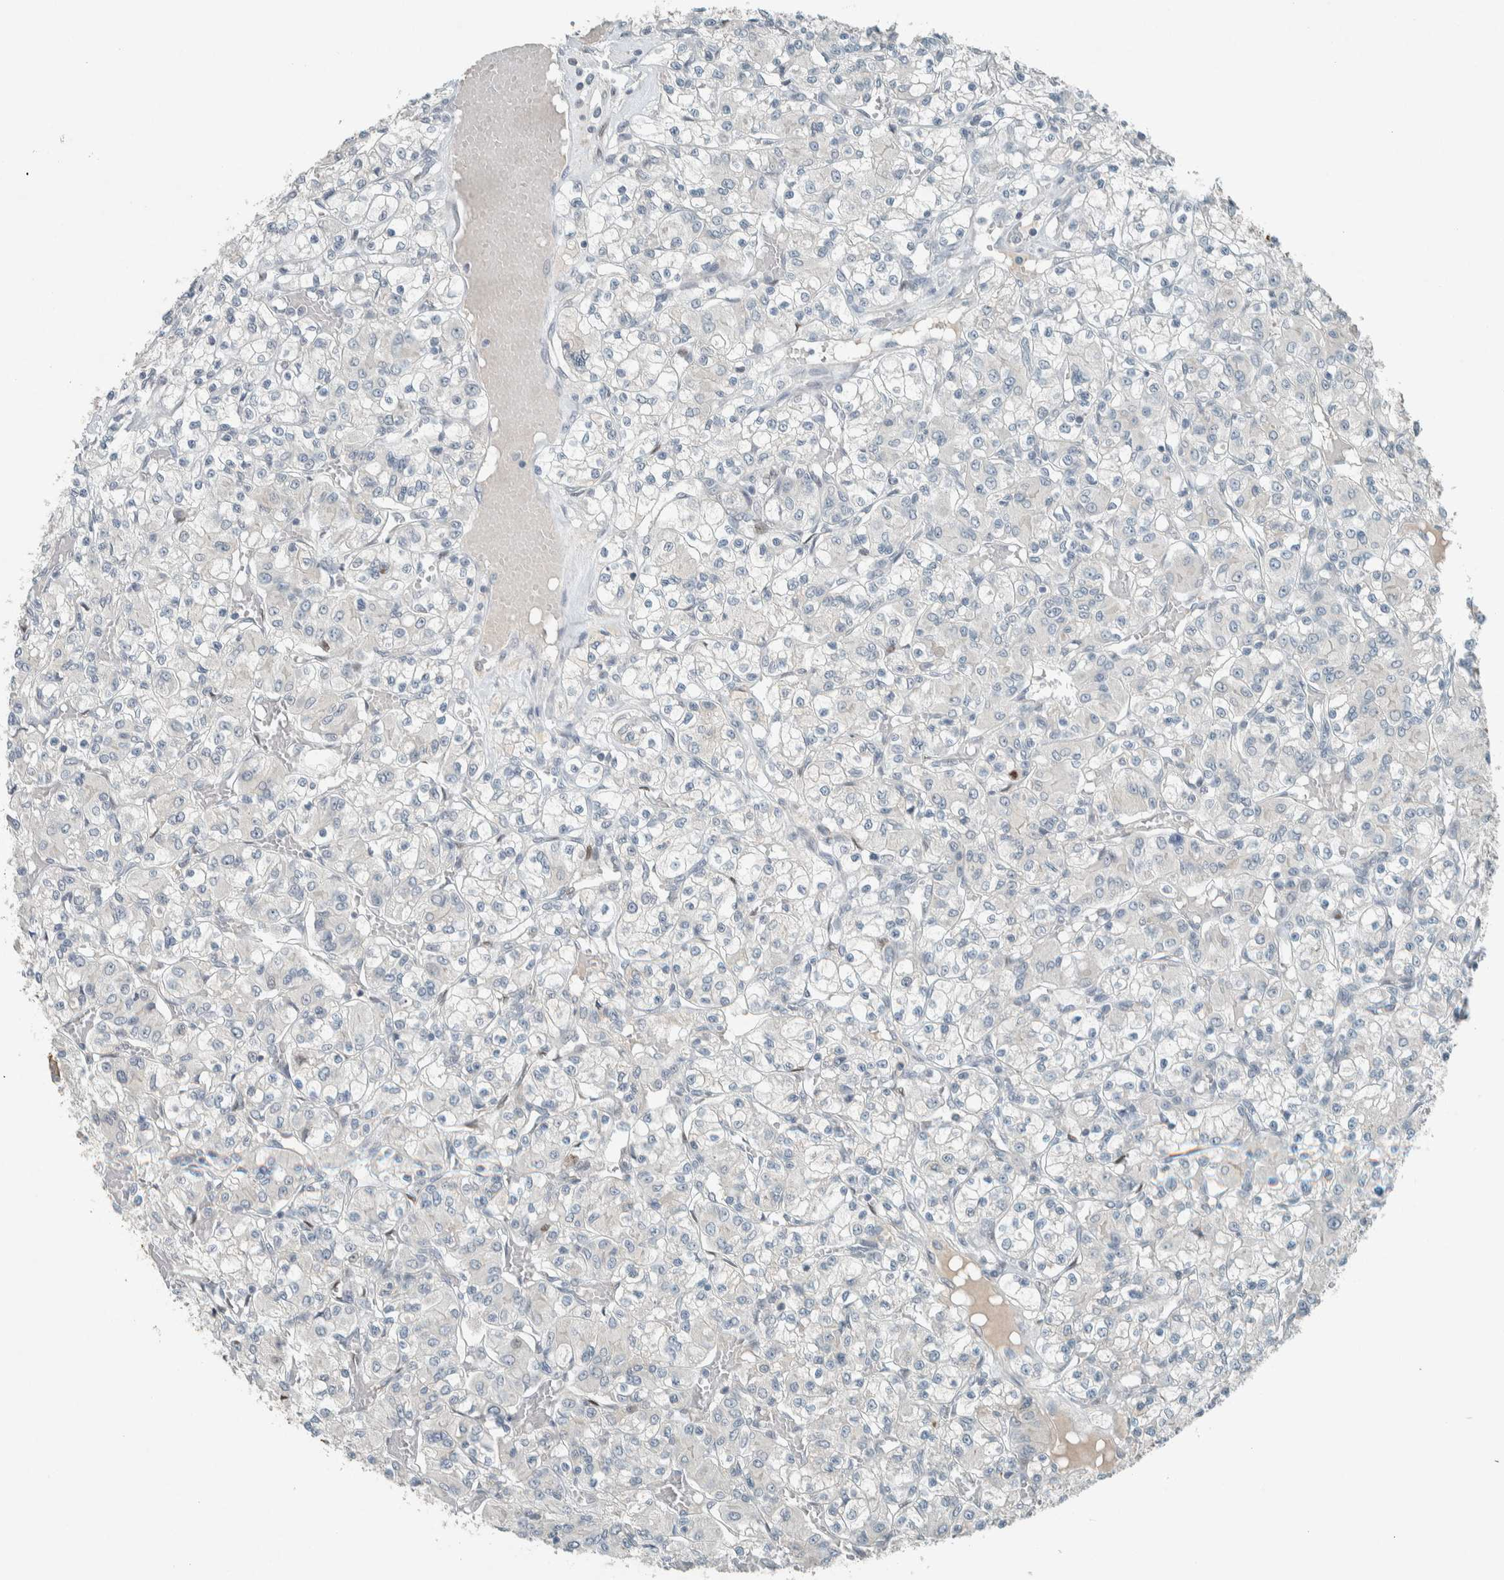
{"staining": {"intensity": "negative", "quantity": "none", "location": "none"}, "tissue": "renal cancer", "cell_type": "Tumor cells", "image_type": "cancer", "snomed": [{"axis": "morphology", "description": "Adenocarcinoma, NOS"}, {"axis": "topography", "description": "Kidney"}], "caption": "Protein analysis of adenocarcinoma (renal) reveals no significant positivity in tumor cells.", "gene": "CERCAM", "patient": {"sex": "female", "age": 59}}